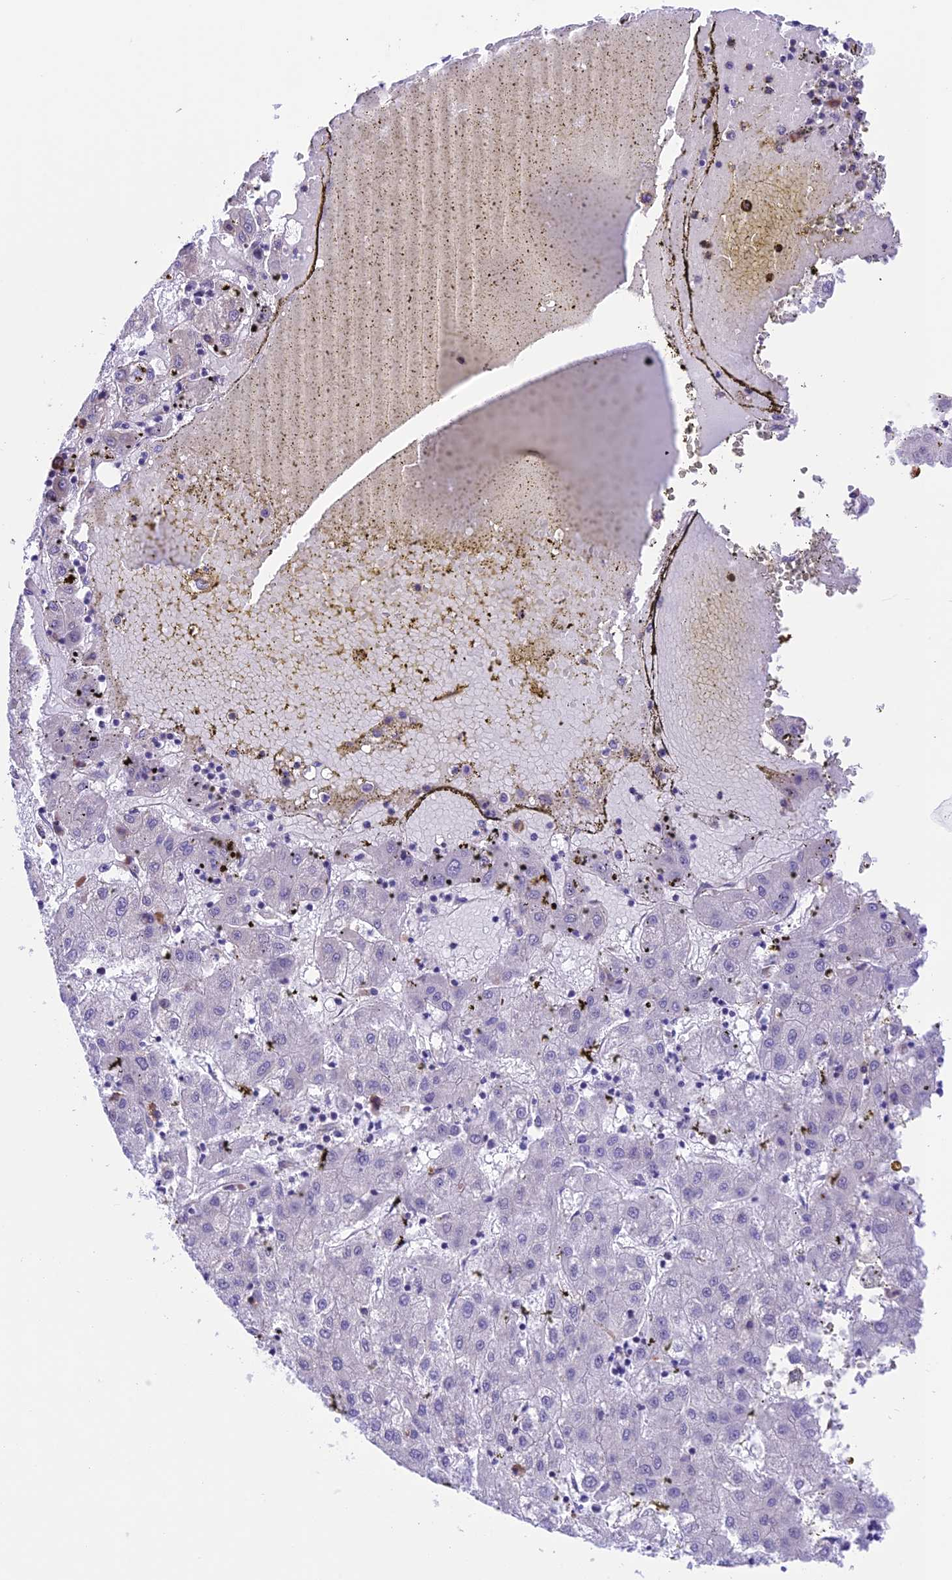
{"staining": {"intensity": "negative", "quantity": "none", "location": "none"}, "tissue": "liver cancer", "cell_type": "Tumor cells", "image_type": "cancer", "snomed": [{"axis": "morphology", "description": "Carcinoma, Hepatocellular, NOS"}, {"axis": "topography", "description": "Liver"}], "caption": "Immunohistochemical staining of human liver hepatocellular carcinoma demonstrates no significant positivity in tumor cells.", "gene": "RNF126", "patient": {"sex": "male", "age": 72}}